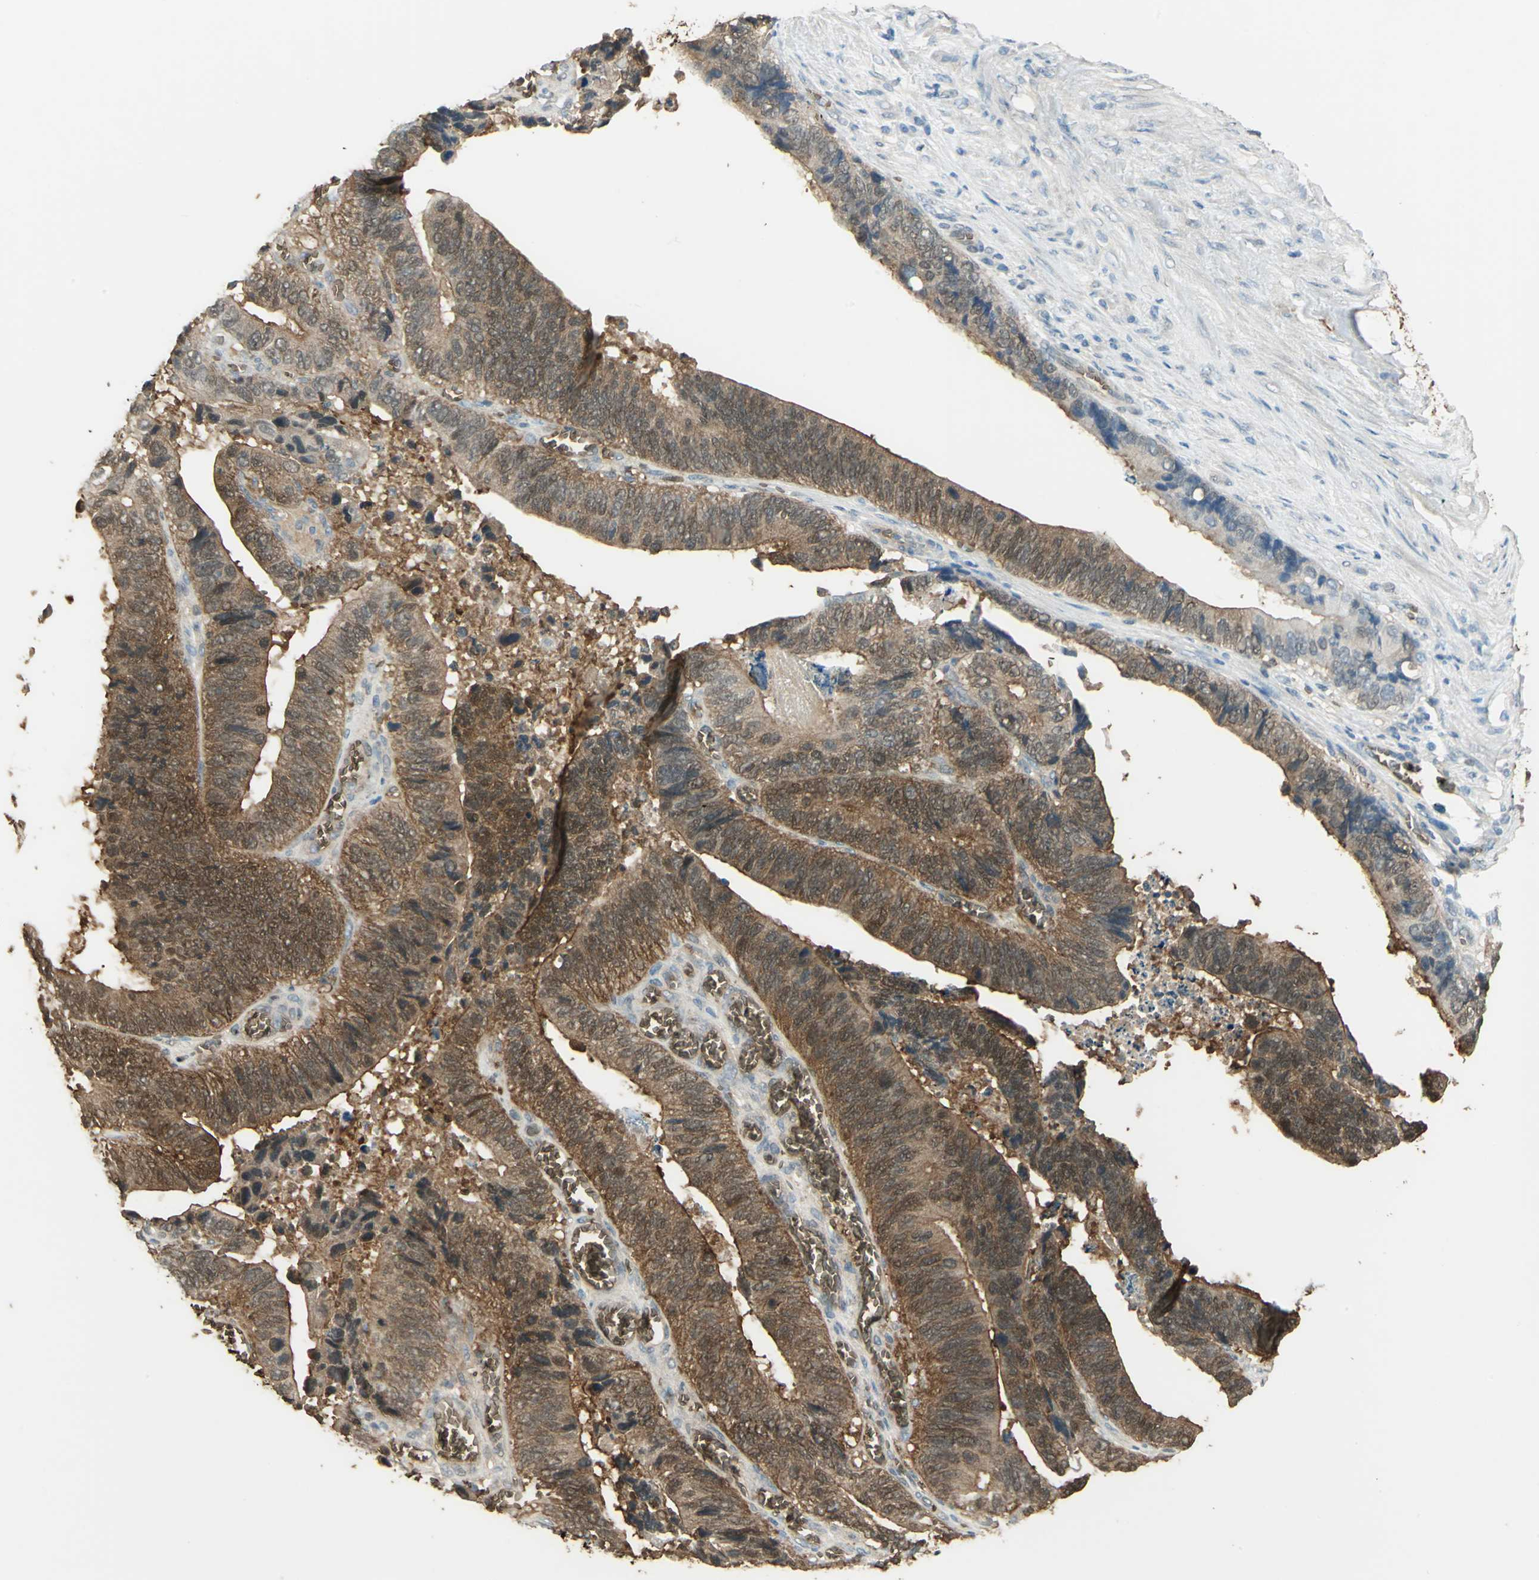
{"staining": {"intensity": "moderate", "quantity": ">75%", "location": "cytoplasmic/membranous,nuclear"}, "tissue": "colorectal cancer", "cell_type": "Tumor cells", "image_type": "cancer", "snomed": [{"axis": "morphology", "description": "Adenocarcinoma, NOS"}, {"axis": "topography", "description": "Colon"}], "caption": "Protein analysis of colorectal cancer tissue exhibits moderate cytoplasmic/membranous and nuclear positivity in approximately >75% of tumor cells.", "gene": "DDAH1", "patient": {"sex": "male", "age": 72}}